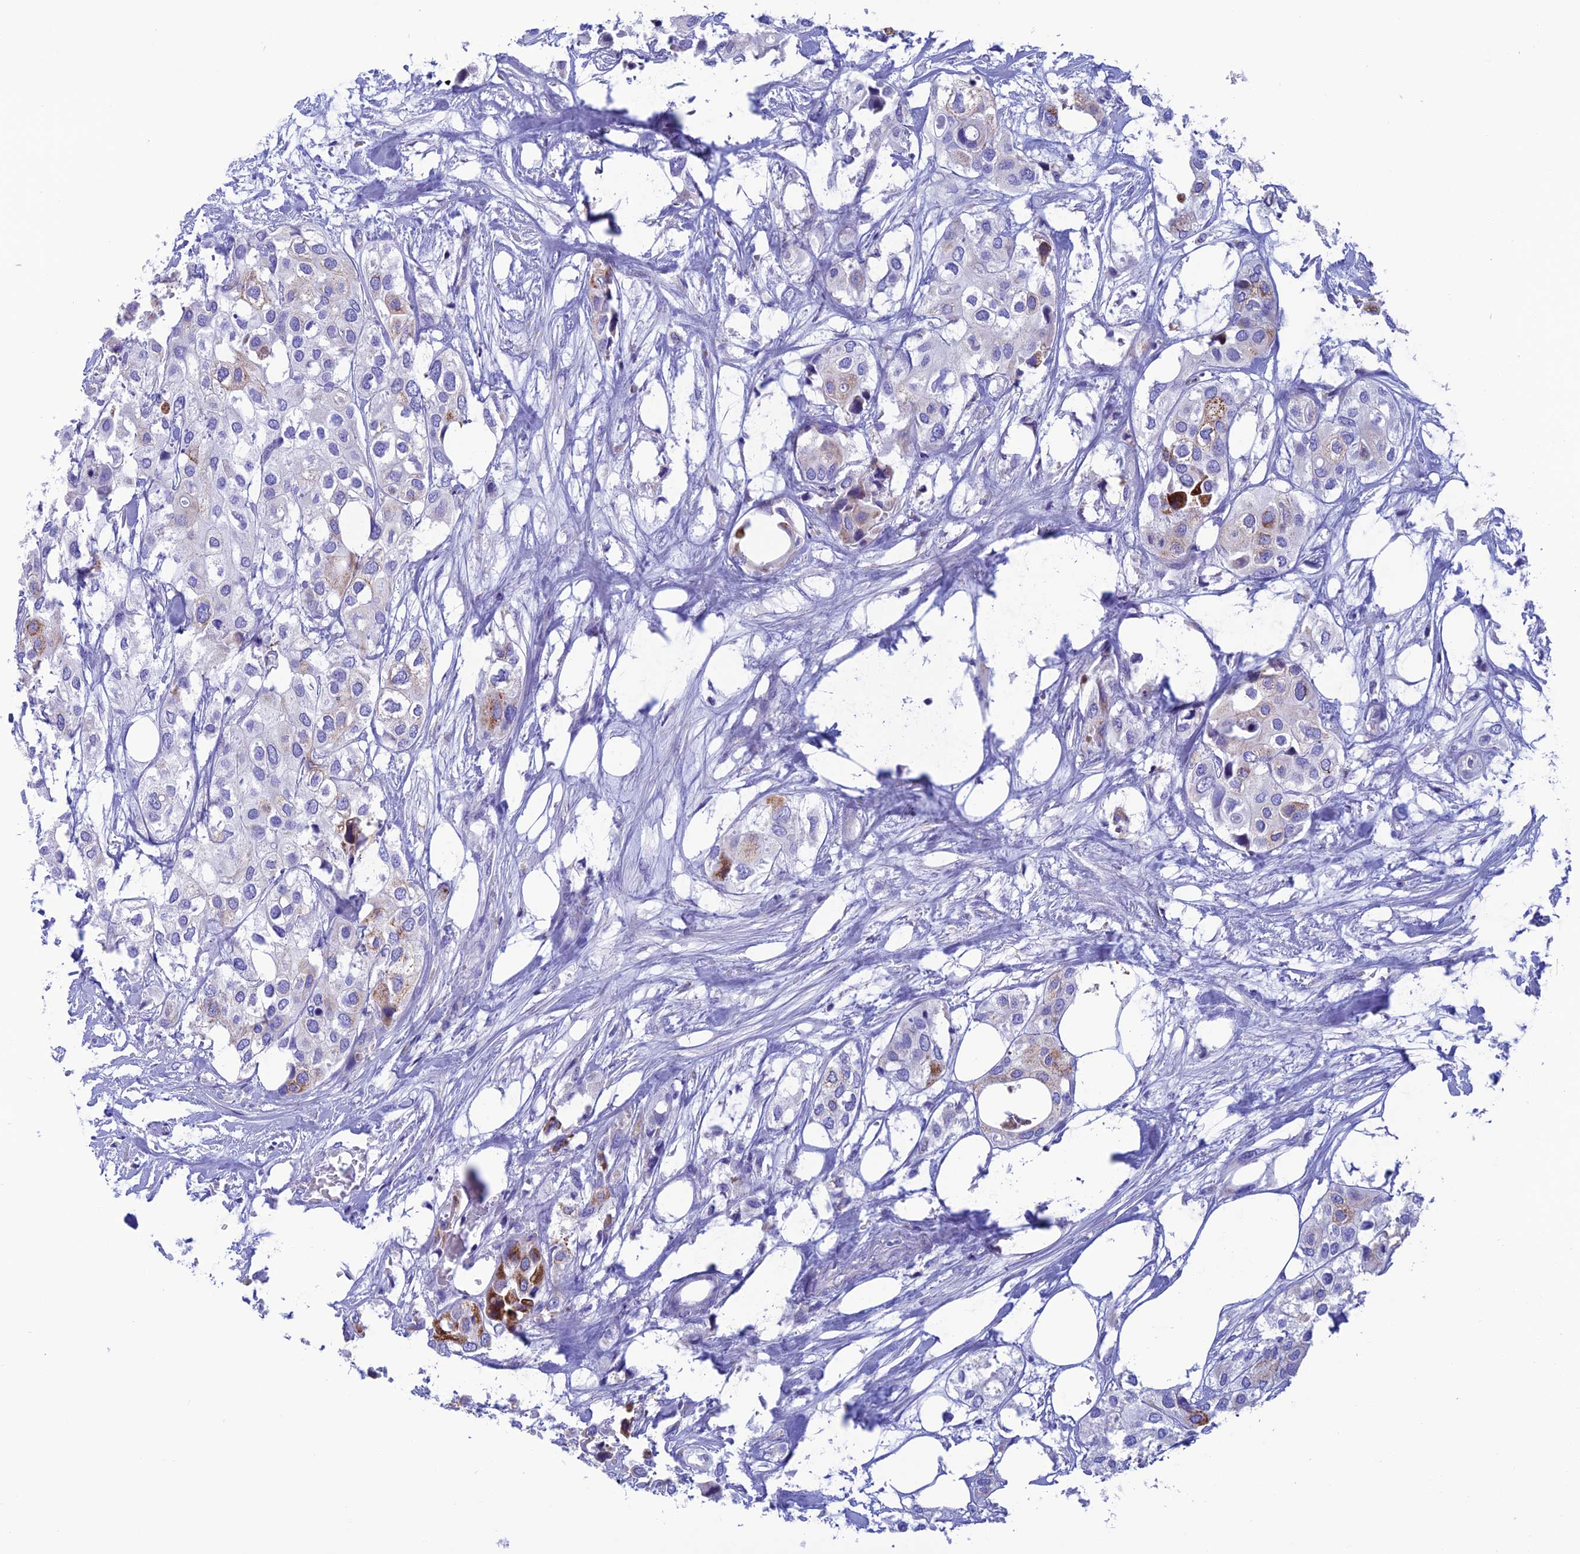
{"staining": {"intensity": "moderate", "quantity": "<25%", "location": "cytoplasmic/membranous"}, "tissue": "urothelial cancer", "cell_type": "Tumor cells", "image_type": "cancer", "snomed": [{"axis": "morphology", "description": "Urothelial carcinoma, High grade"}, {"axis": "topography", "description": "Urinary bladder"}], "caption": "Approximately <25% of tumor cells in high-grade urothelial carcinoma show moderate cytoplasmic/membranous protein expression as visualized by brown immunohistochemical staining.", "gene": "NXPE4", "patient": {"sex": "male", "age": 64}}